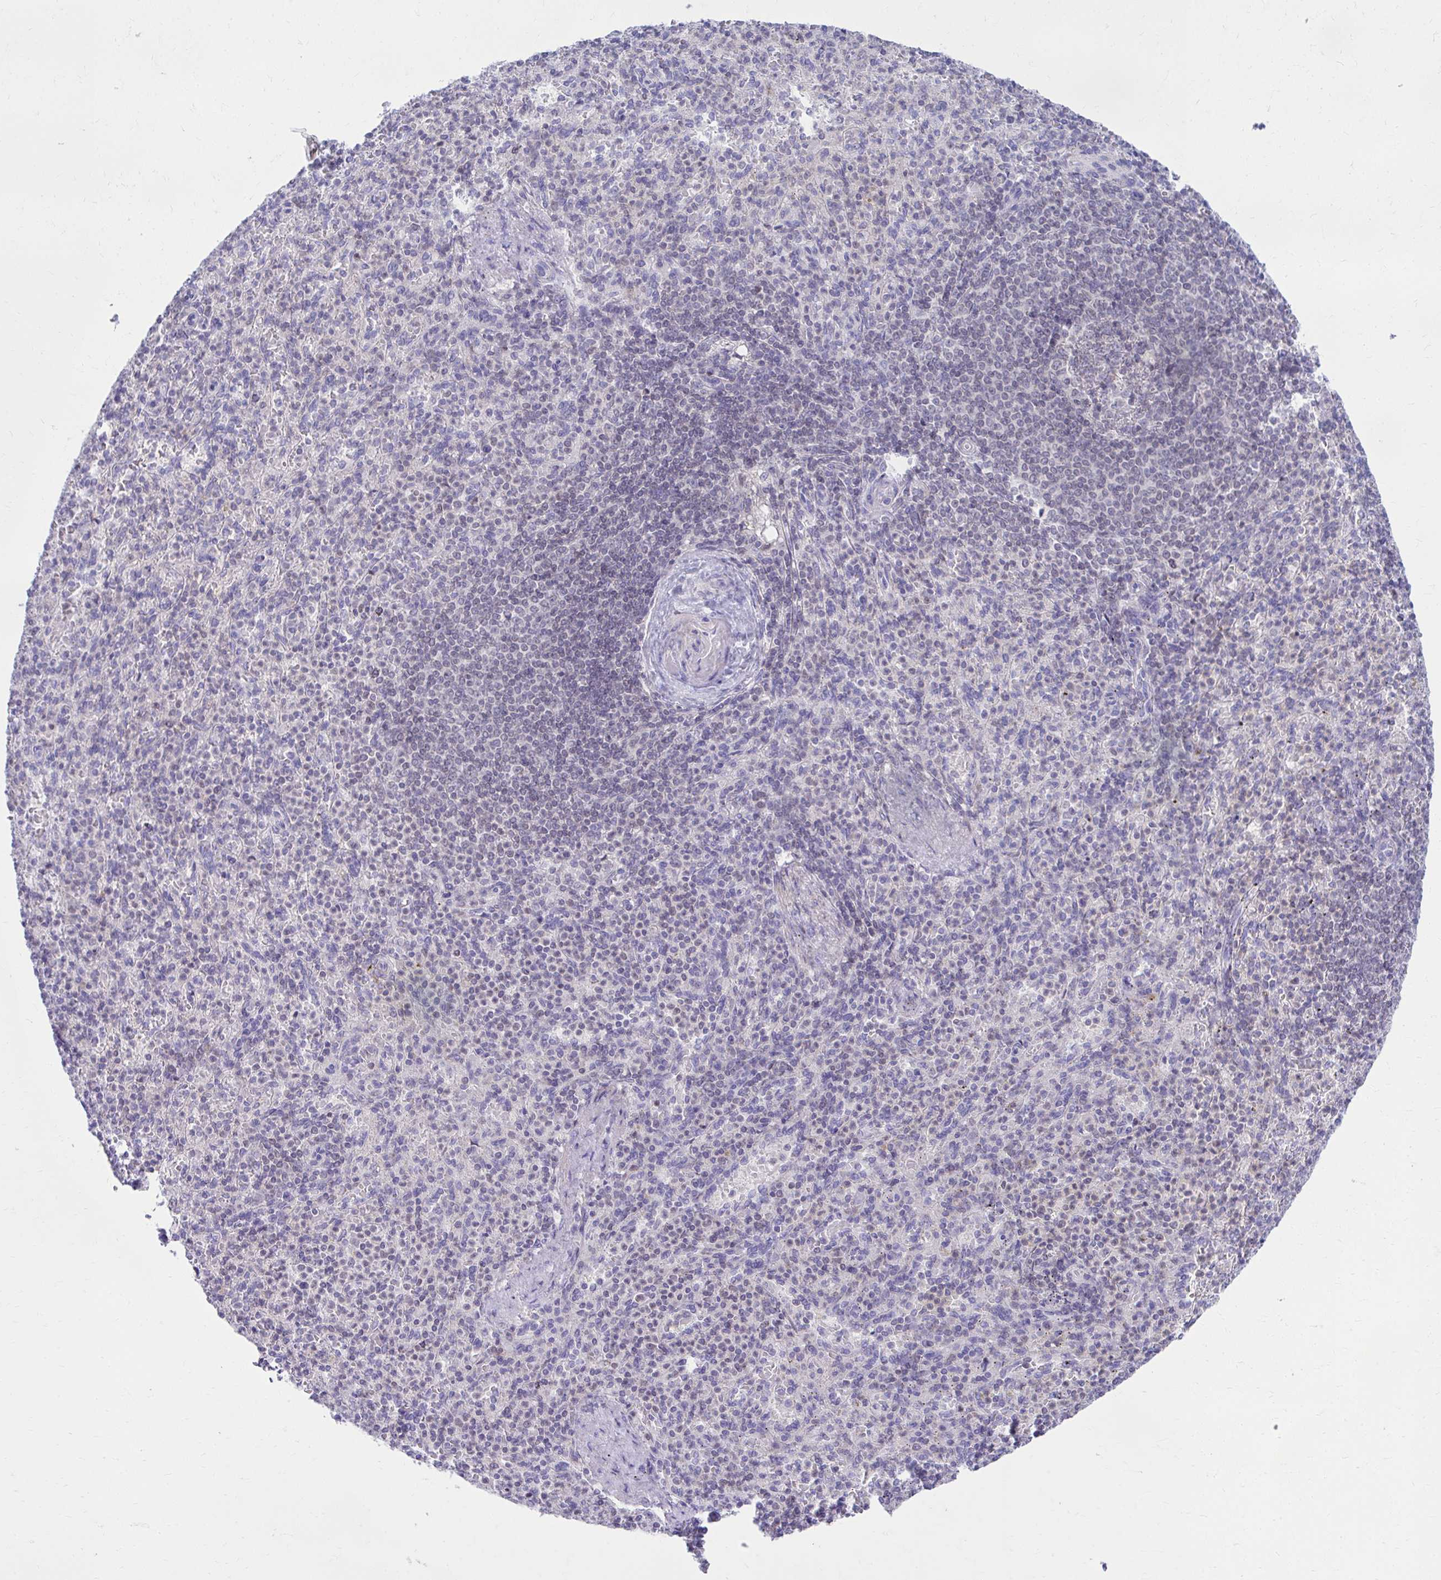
{"staining": {"intensity": "weak", "quantity": "<25%", "location": "nuclear"}, "tissue": "spleen", "cell_type": "Cells in red pulp", "image_type": "normal", "snomed": [{"axis": "morphology", "description": "Normal tissue, NOS"}, {"axis": "topography", "description": "Spleen"}], "caption": "Protein analysis of unremarkable spleen exhibits no significant expression in cells in red pulp. The staining was performed using DAB to visualize the protein expression in brown, while the nuclei were stained in blue with hematoxylin (Magnification: 20x).", "gene": "OR7A5", "patient": {"sex": "female", "age": 74}}